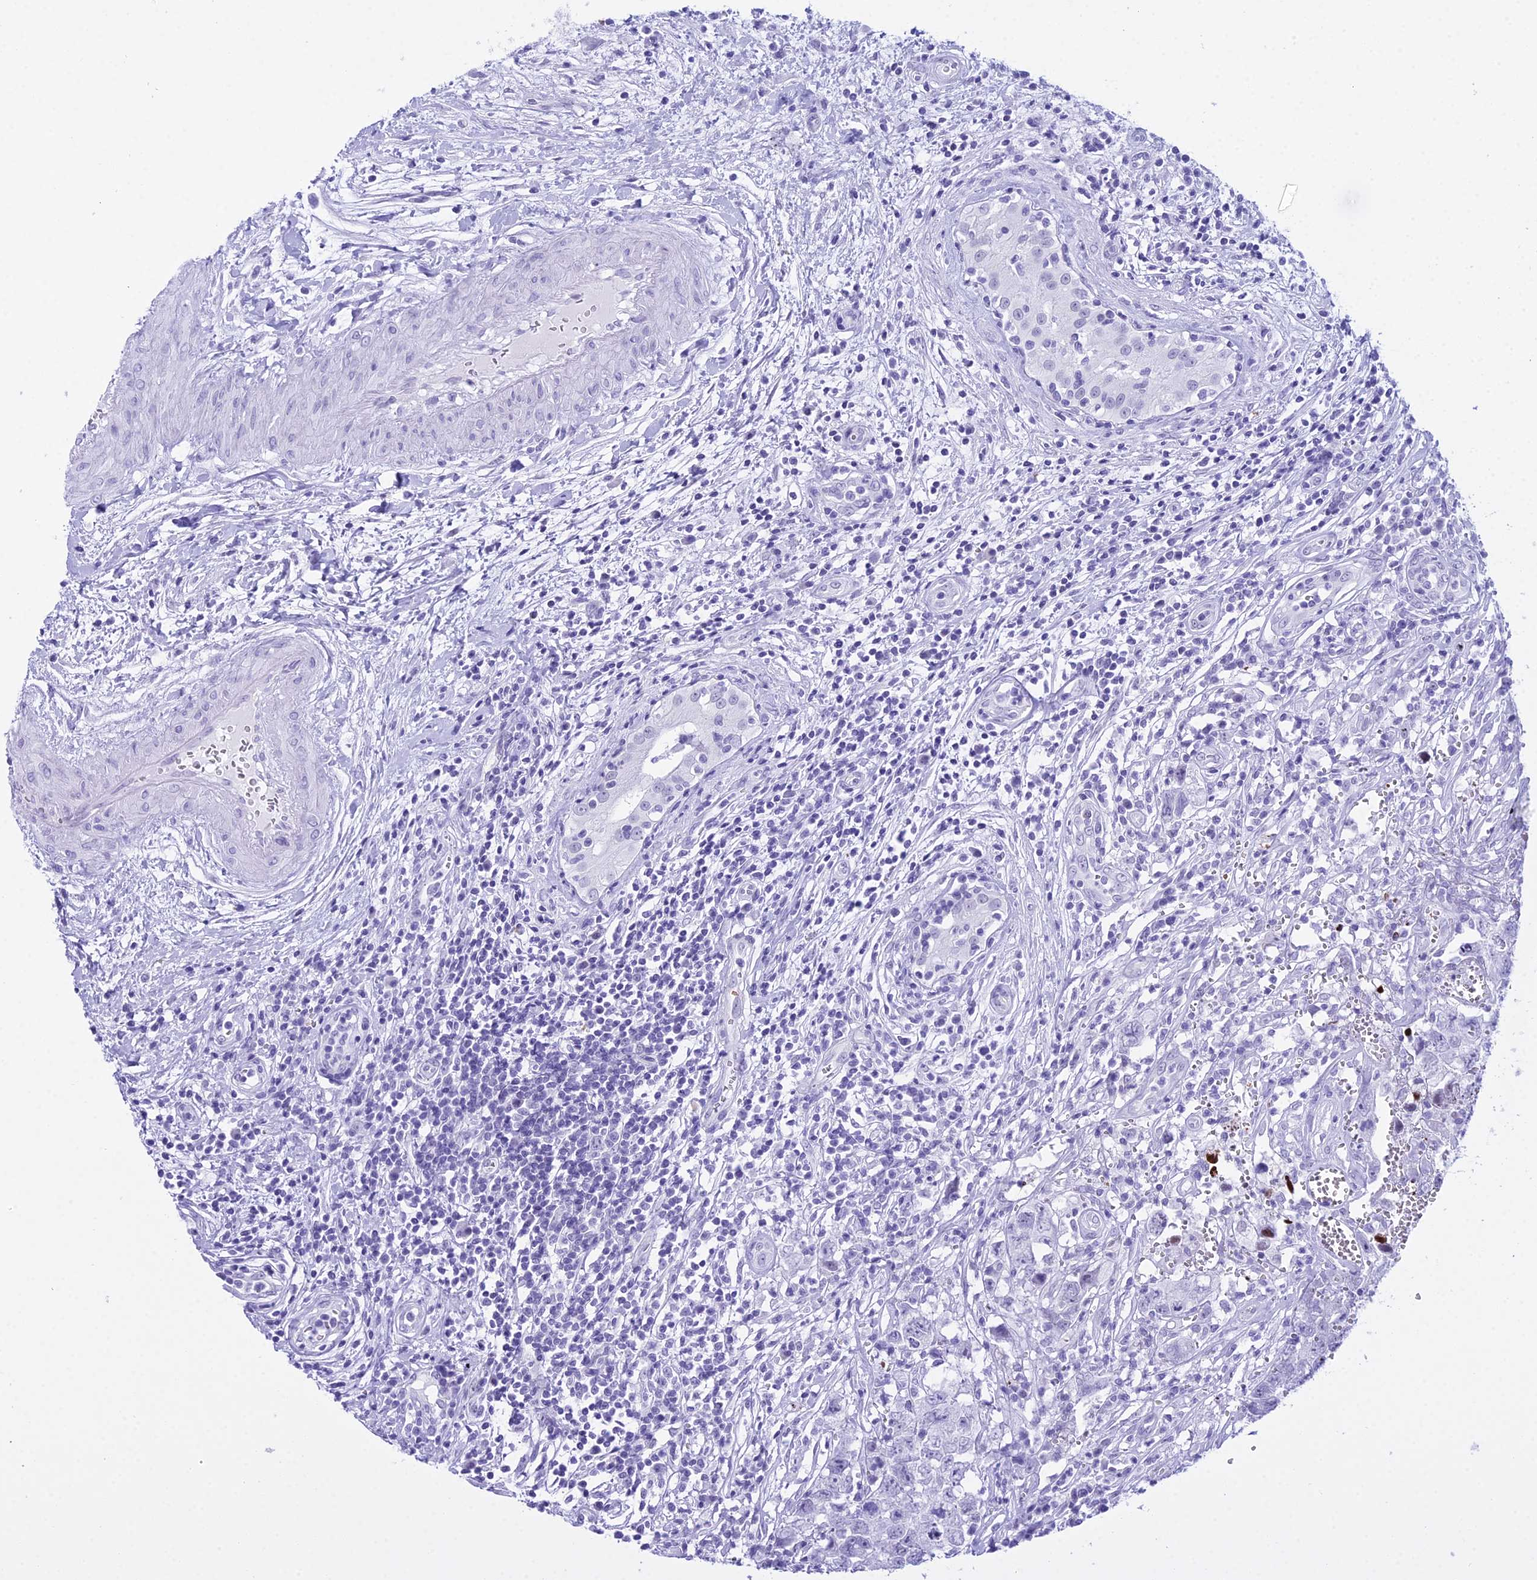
{"staining": {"intensity": "negative", "quantity": "none", "location": "none"}, "tissue": "testis cancer", "cell_type": "Tumor cells", "image_type": "cancer", "snomed": [{"axis": "morphology", "description": "Seminoma, NOS"}, {"axis": "morphology", "description": "Carcinoma, Embryonal, NOS"}, {"axis": "topography", "description": "Testis"}], "caption": "Histopathology image shows no protein positivity in tumor cells of testis cancer tissue.", "gene": "RNPS1", "patient": {"sex": "male", "age": 29}}